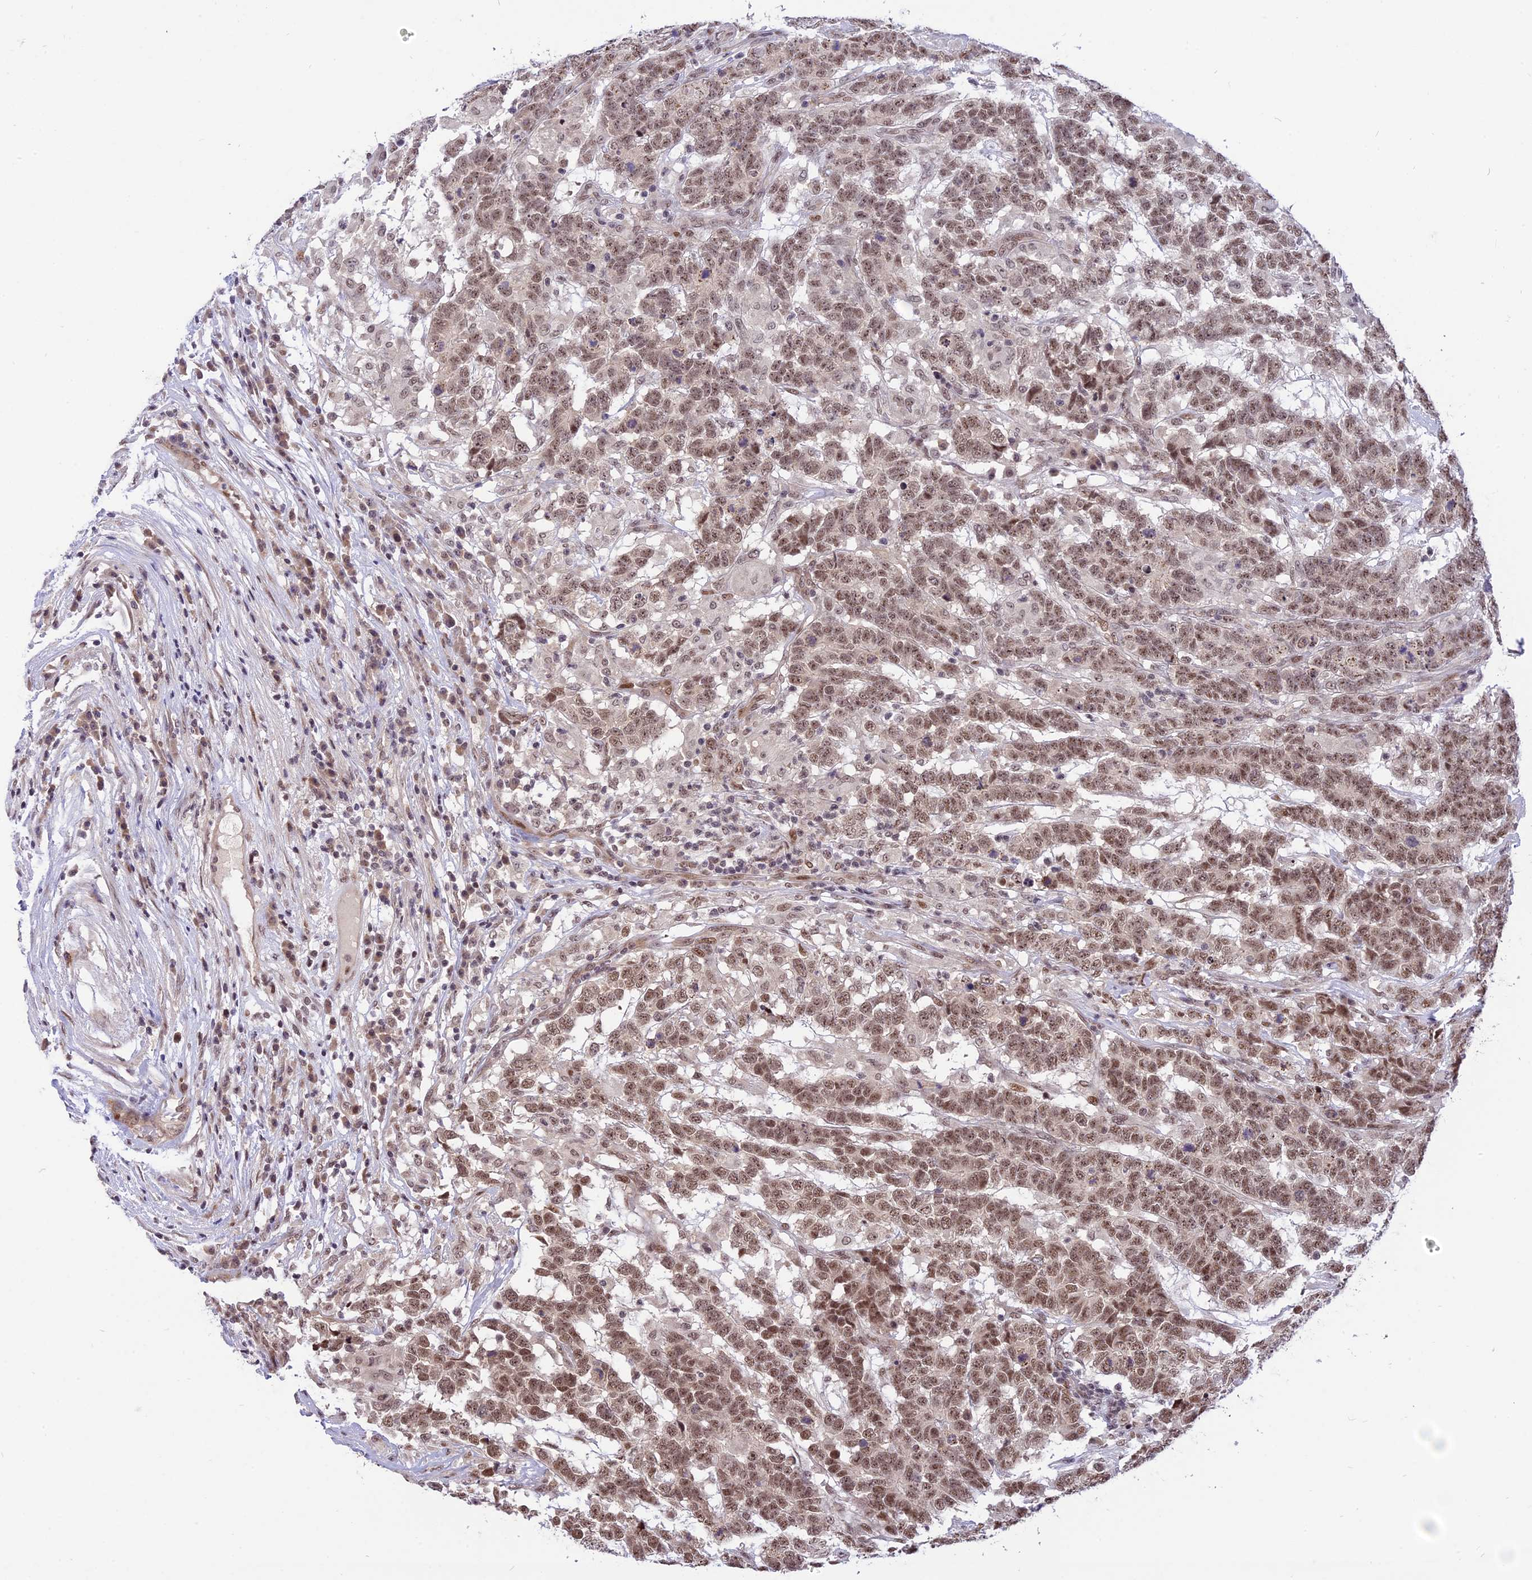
{"staining": {"intensity": "moderate", "quantity": ">75%", "location": "nuclear"}, "tissue": "testis cancer", "cell_type": "Tumor cells", "image_type": "cancer", "snomed": [{"axis": "morphology", "description": "Carcinoma, Embryonal, NOS"}, {"axis": "topography", "description": "Testis"}], "caption": "Protein expression by immunohistochemistry (IHC) exhibits moderate nuclear expression in approximately >75% of tumor cells in testis cancer (embryonal carcinoma).", "gene": "ZNF837", "patient": {"sex": "male", "age": 26}}